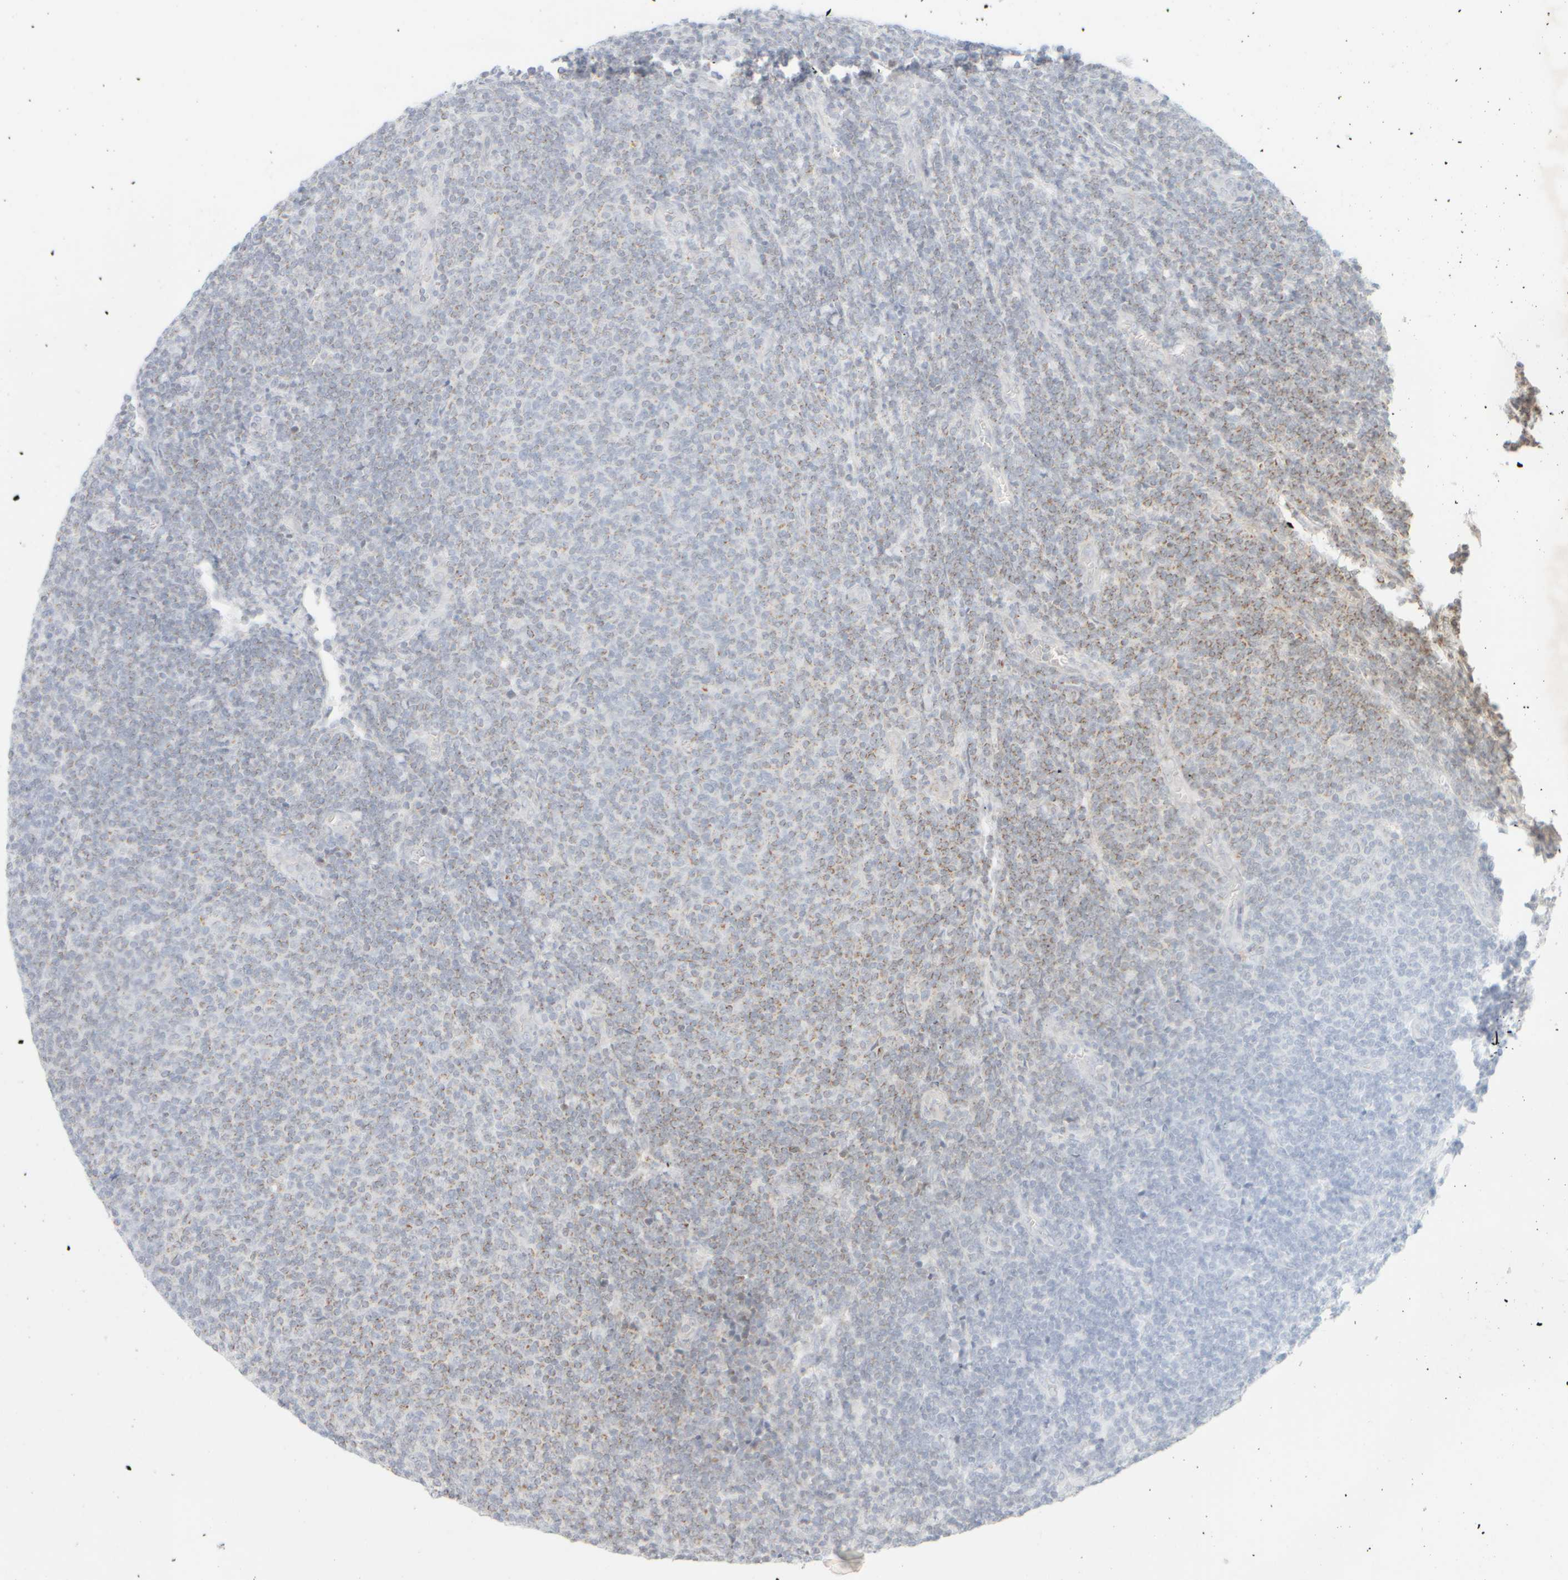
{"staining": {"intensity": "weak", "quantity": "<25%", "location": "cytoplasmic/membranous"}, "tissue": "lymphoma", "cell_type": "Tumor cells", "image_type": "cancer", "snomed": [{"axis": "morphology", "description": "Malignant lymphoma, non-Hodgkin's type, Low grade"}, {"axis": "topography", "description": "Lymph node"}], "caption": "Immunohistochemistry (IHC) of lymphoma reveals no staining in tumor cells.", "gene": "PPM1K", "patient": {"sex": "male", "age": 66}}